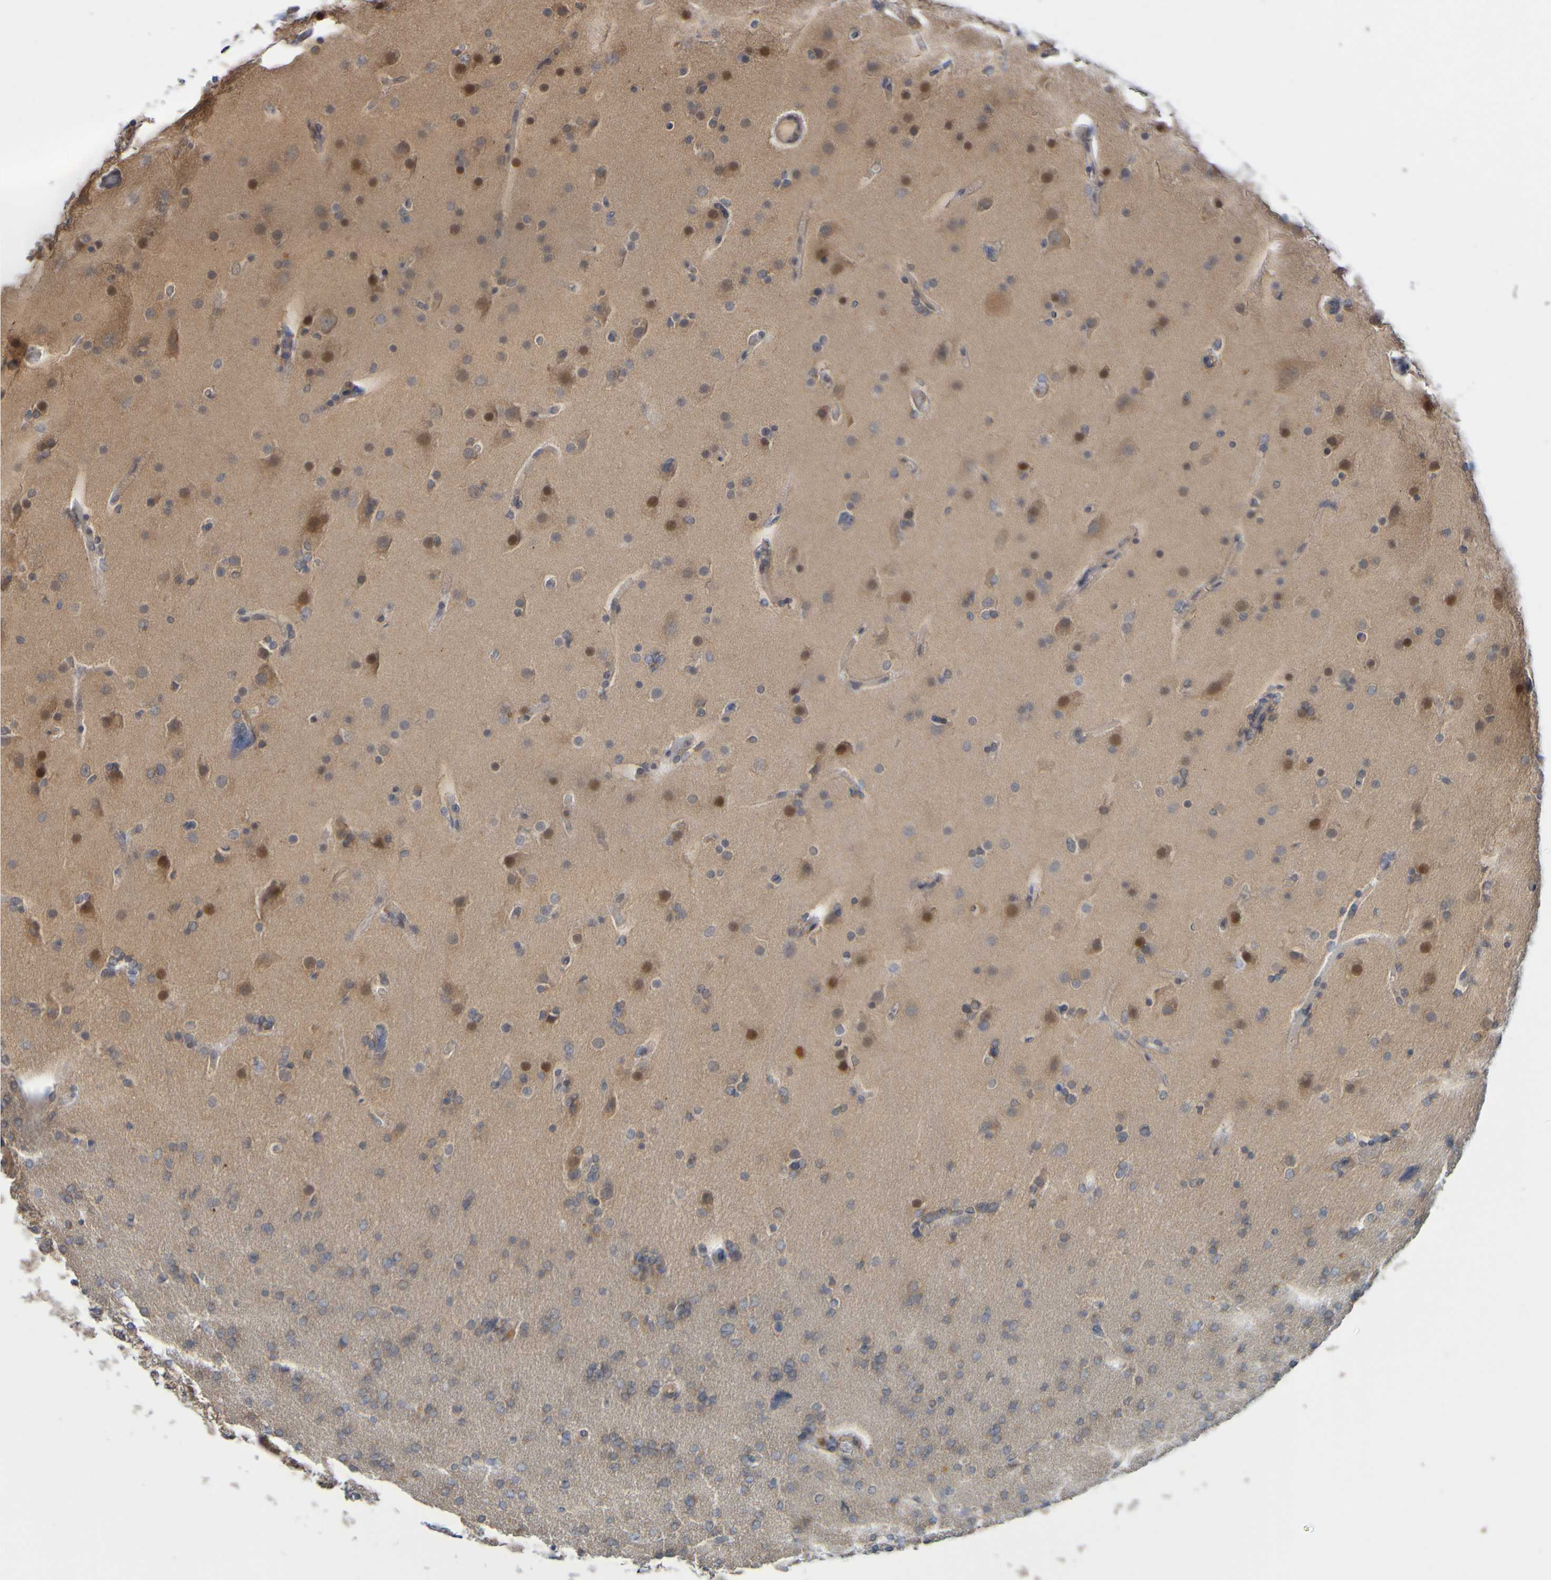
{"staining": {"intensity": "moderate", "quantity": "25%-75%", "location": "cytoplasmic/membranous,nuclear"}, "tissue": "glioma", "cell_type": "Tumor cells", "image_type": "cancer", "snomed": [{"axis": "morphology", "description": "Glioma, malignant, High grade"}, {"axis": "topography", "description": "Cerebral cortex"}], "caption": "This photomicrograph shows immunohistochemistry staining of human glioma, with medium moderate cytoplasmic/membranous and nuclear staining in approximately 25%-75% of tumor cells.", "gene": "NAV2", "patient": {"sex": "female", "age": 36}}